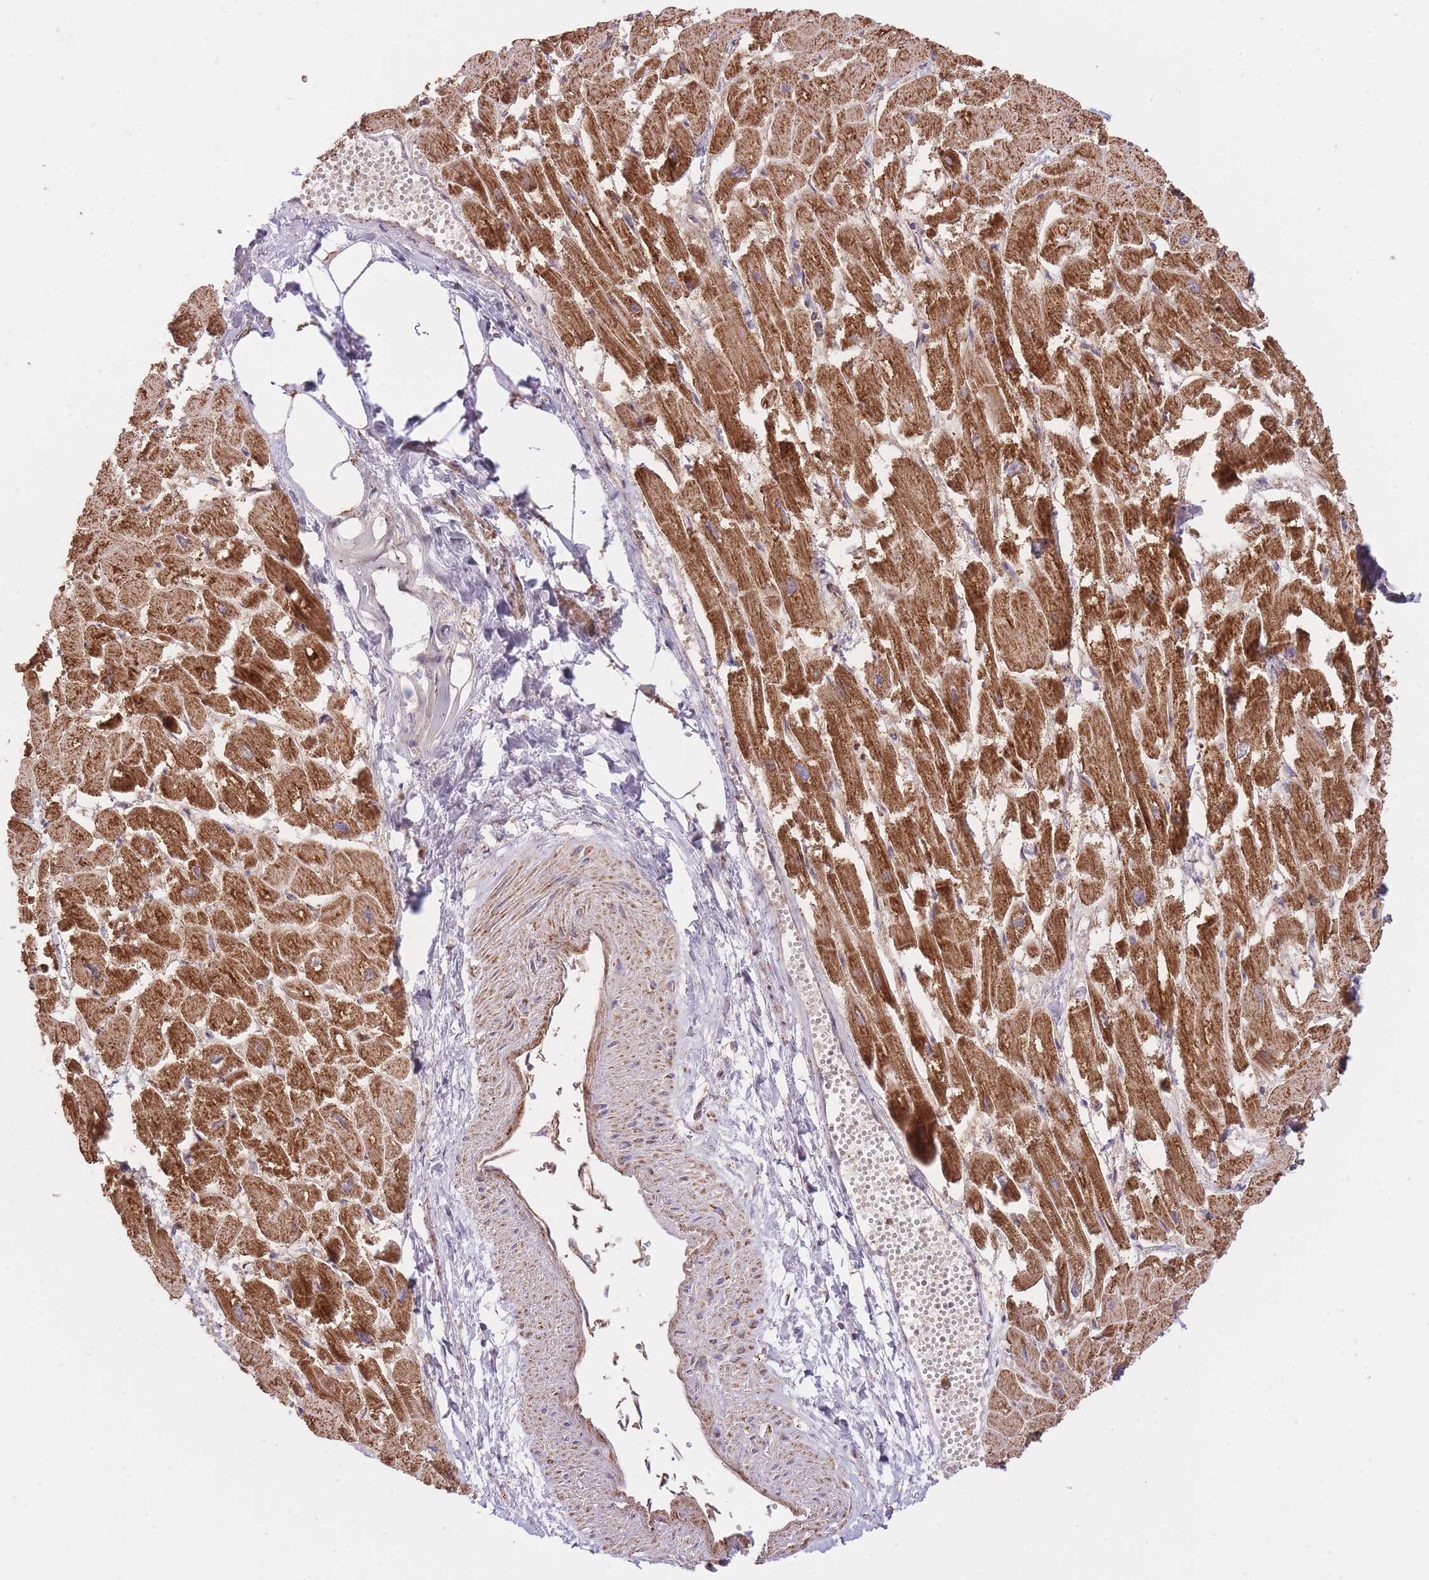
{"staining": {"intensity": "strong", "quantity": ">75%", "location": "cytoplasmic/membranous"}, "tissue": "heart muscle", "cell_type": "Cardiomyocytes", "image_type": "normal", "snomed": [{"axis": "morphology", "description": "Normal tissue, NOS"}, {"axis": "topography", "description": "Heart"}], "caption": "Protein staining exhibits strong cytoplasmic/membranous positivity in about >75% of cardiomyocytes in benign heart muscle.", "gene": "PREP", "patient": {"sex": "male", "age": 54}}